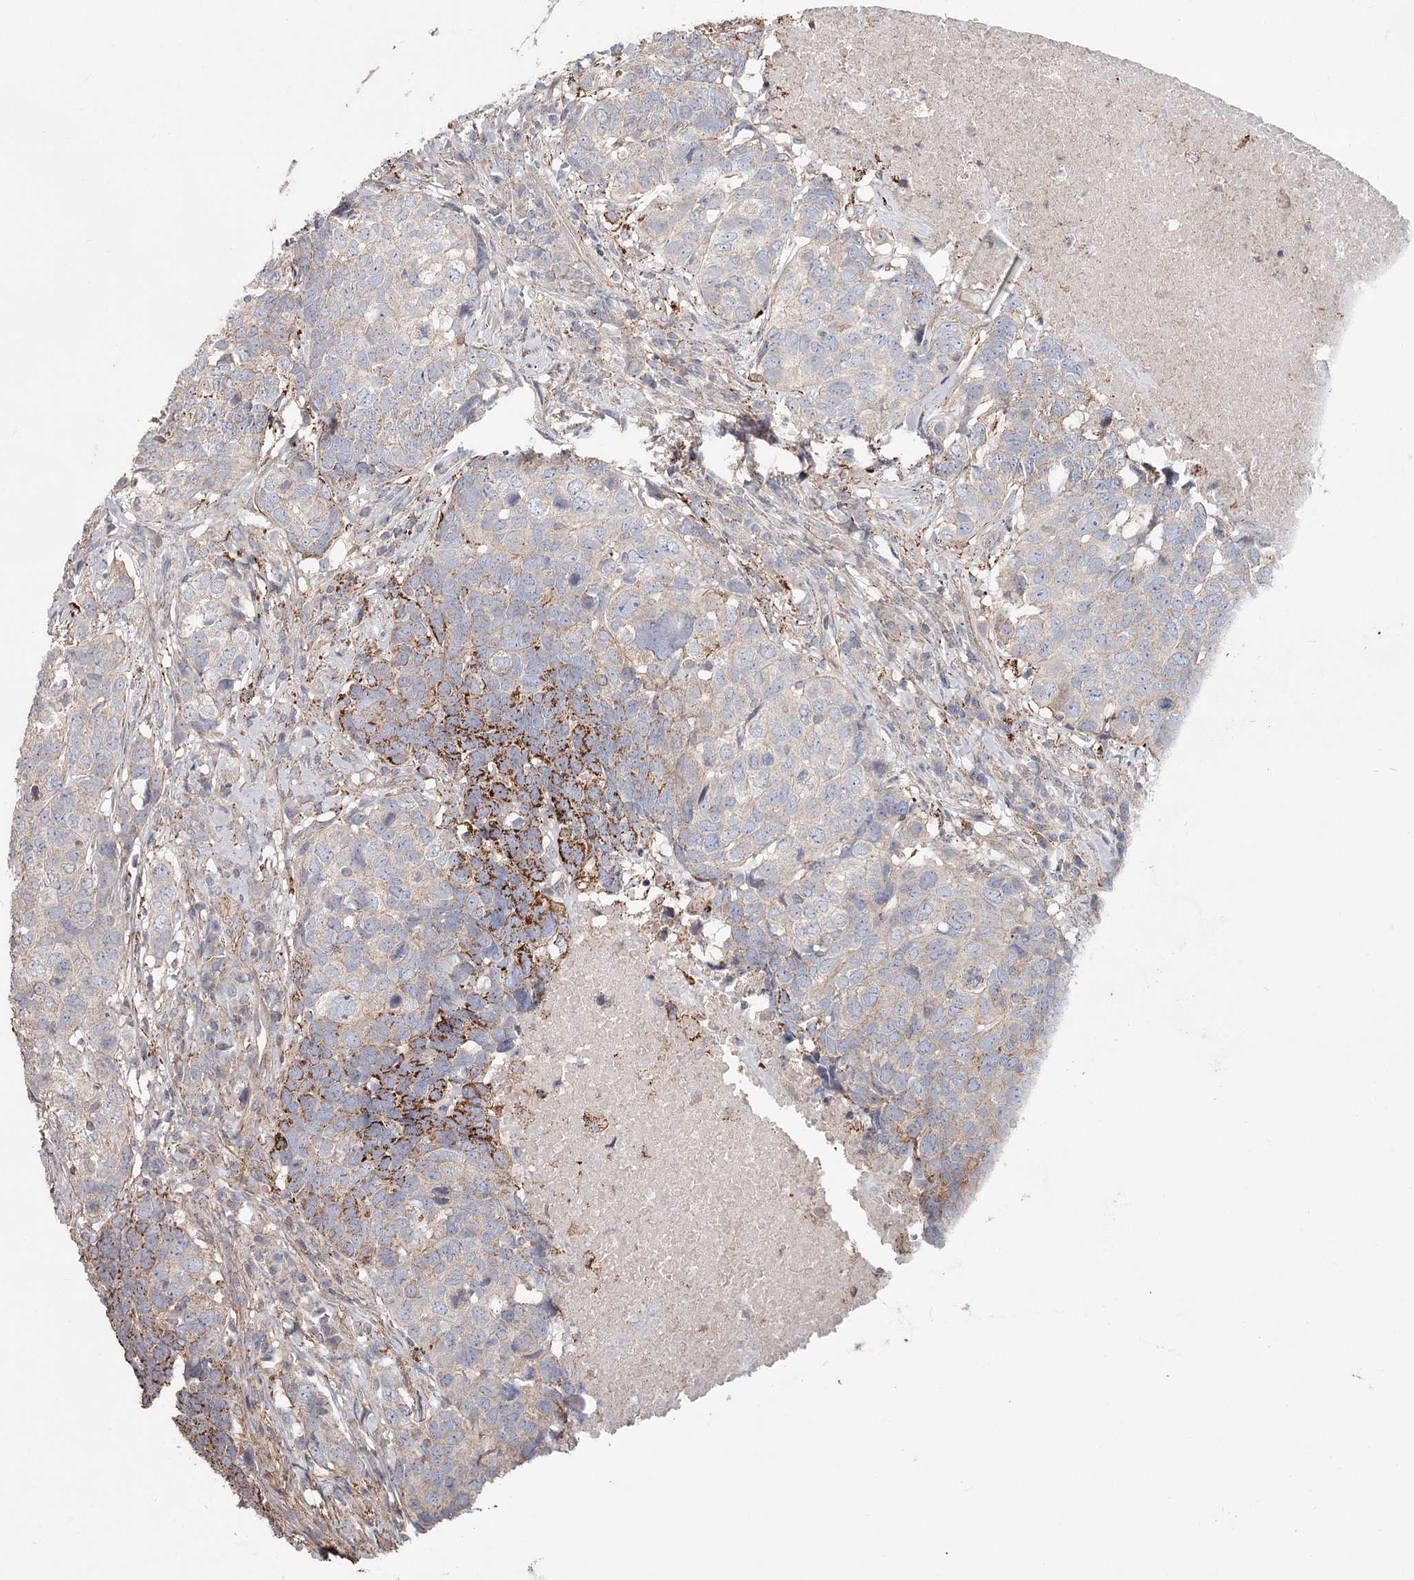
{"staining": {"intensity": "strong", "quantity": "<25%", "location": "cytoplasmic/membranous"}, "tissue": "head and neck cancer", "cell_type": "Tumor cells", "image_type": "cancer", "snomed": [{"axis": "morphology", "description": "Squamous cell carcinoma, NOS"}, {"axis": "topography", "description": "Head-Neck"}], "caption": "A medium amount of strong cytoplasmic/membranous expression is present in approximately <25% of tumor cells in head and neck cancer tissue.", "gene": "DHRS9", "patient": {"sex": "male", "age": 66}}